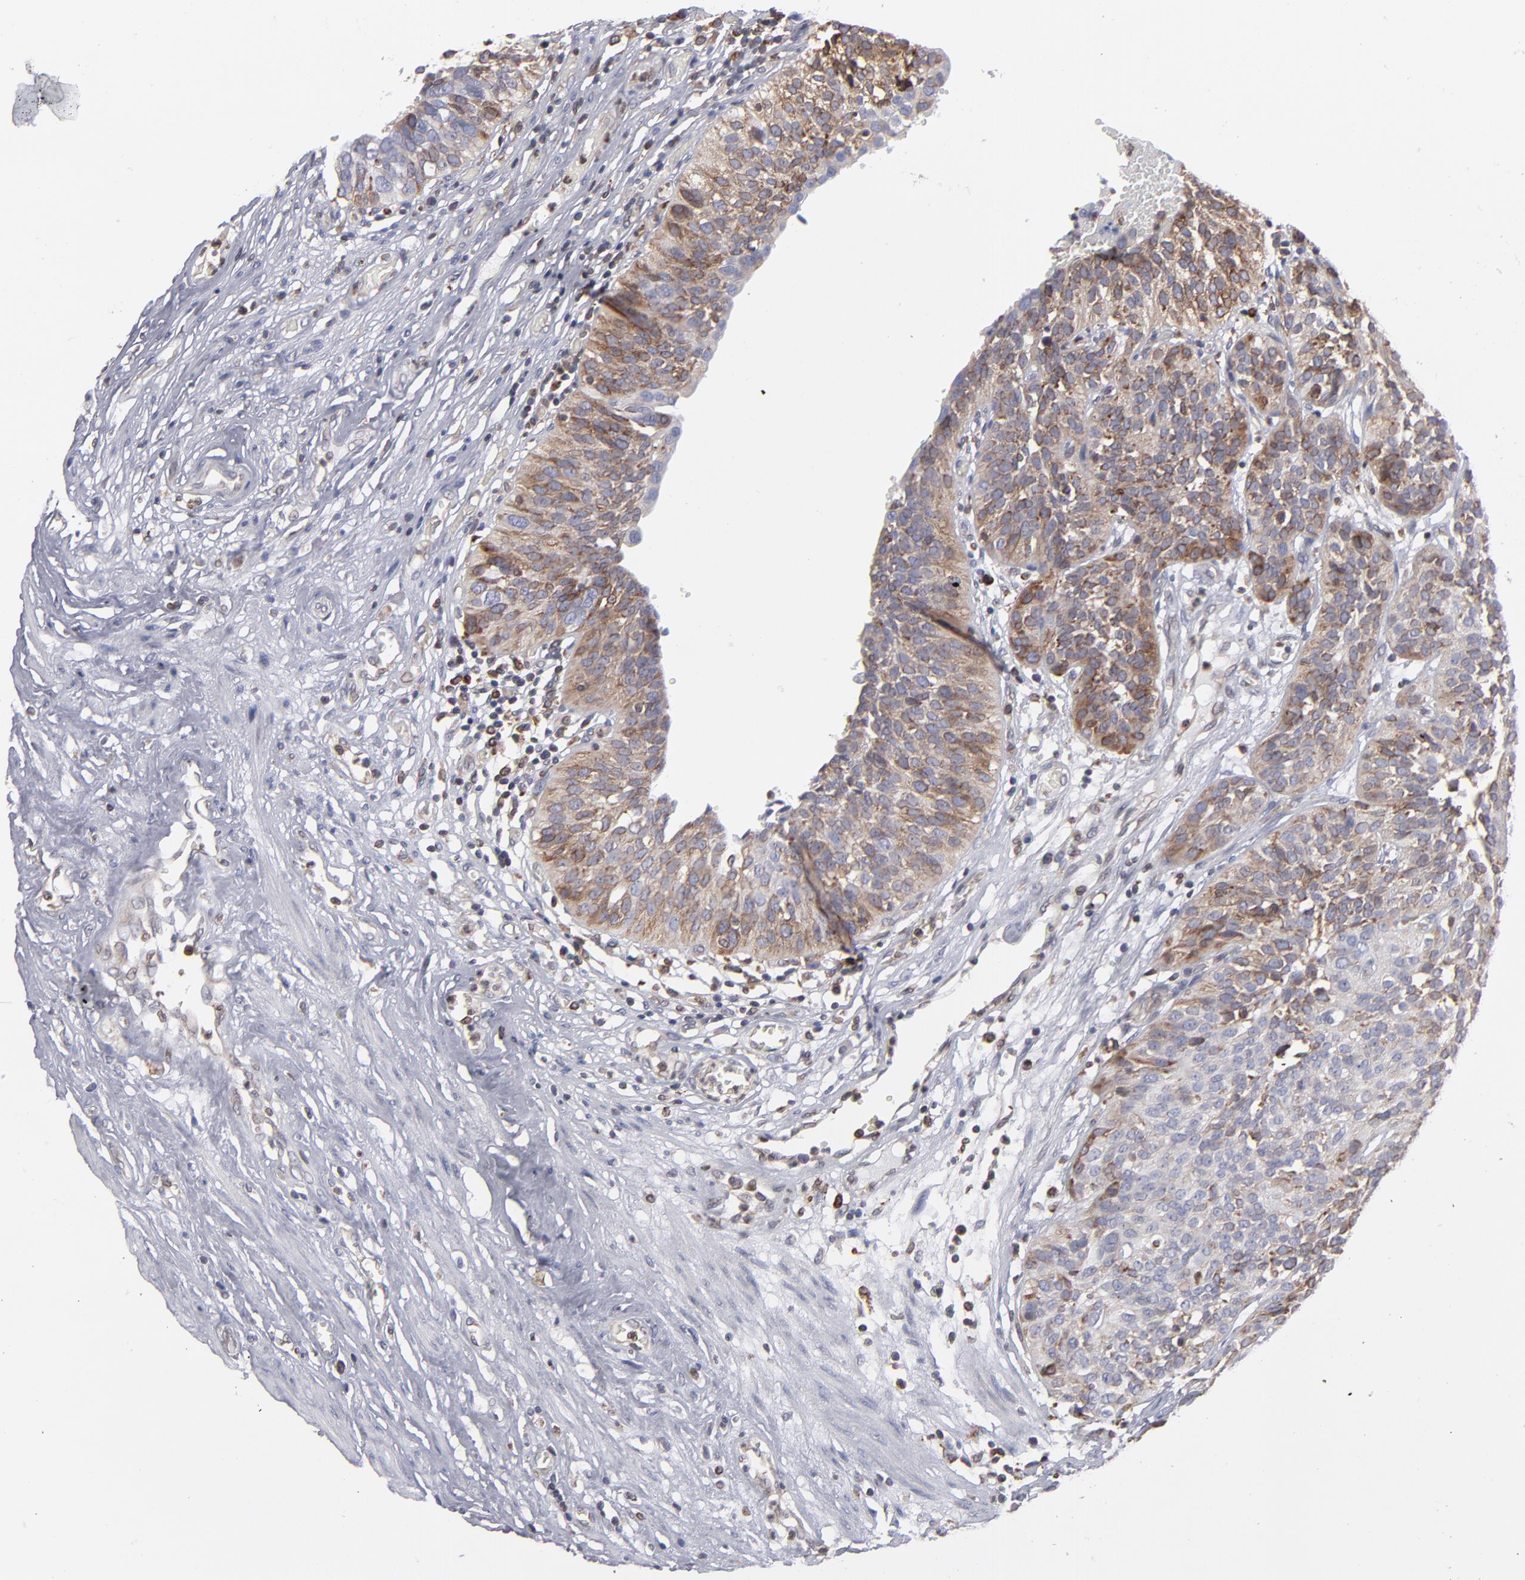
{"staining": {"intensity": "moderate", "quantity": ">75%", "location": "cytoplasmic/membranous"}, "tissue": "urothelial cancer", "cell_type": "Tumor cells", "image_type": "cancer", "snomed": [{"axis": "morphology", "description": "Urothelial carcinoma, High grade"}, {"axis": "topography", "description": "Urinary bladder"}], "caption": "A high-resolution photomicrograph shows immunohistochemistry staining of urothelial cancer, which displays moderate cytoplasmic/membranous expression in approximately >75% of tumor cells.", "gene": "TMX1", "patient": {"sex": "male", "age": 56}}